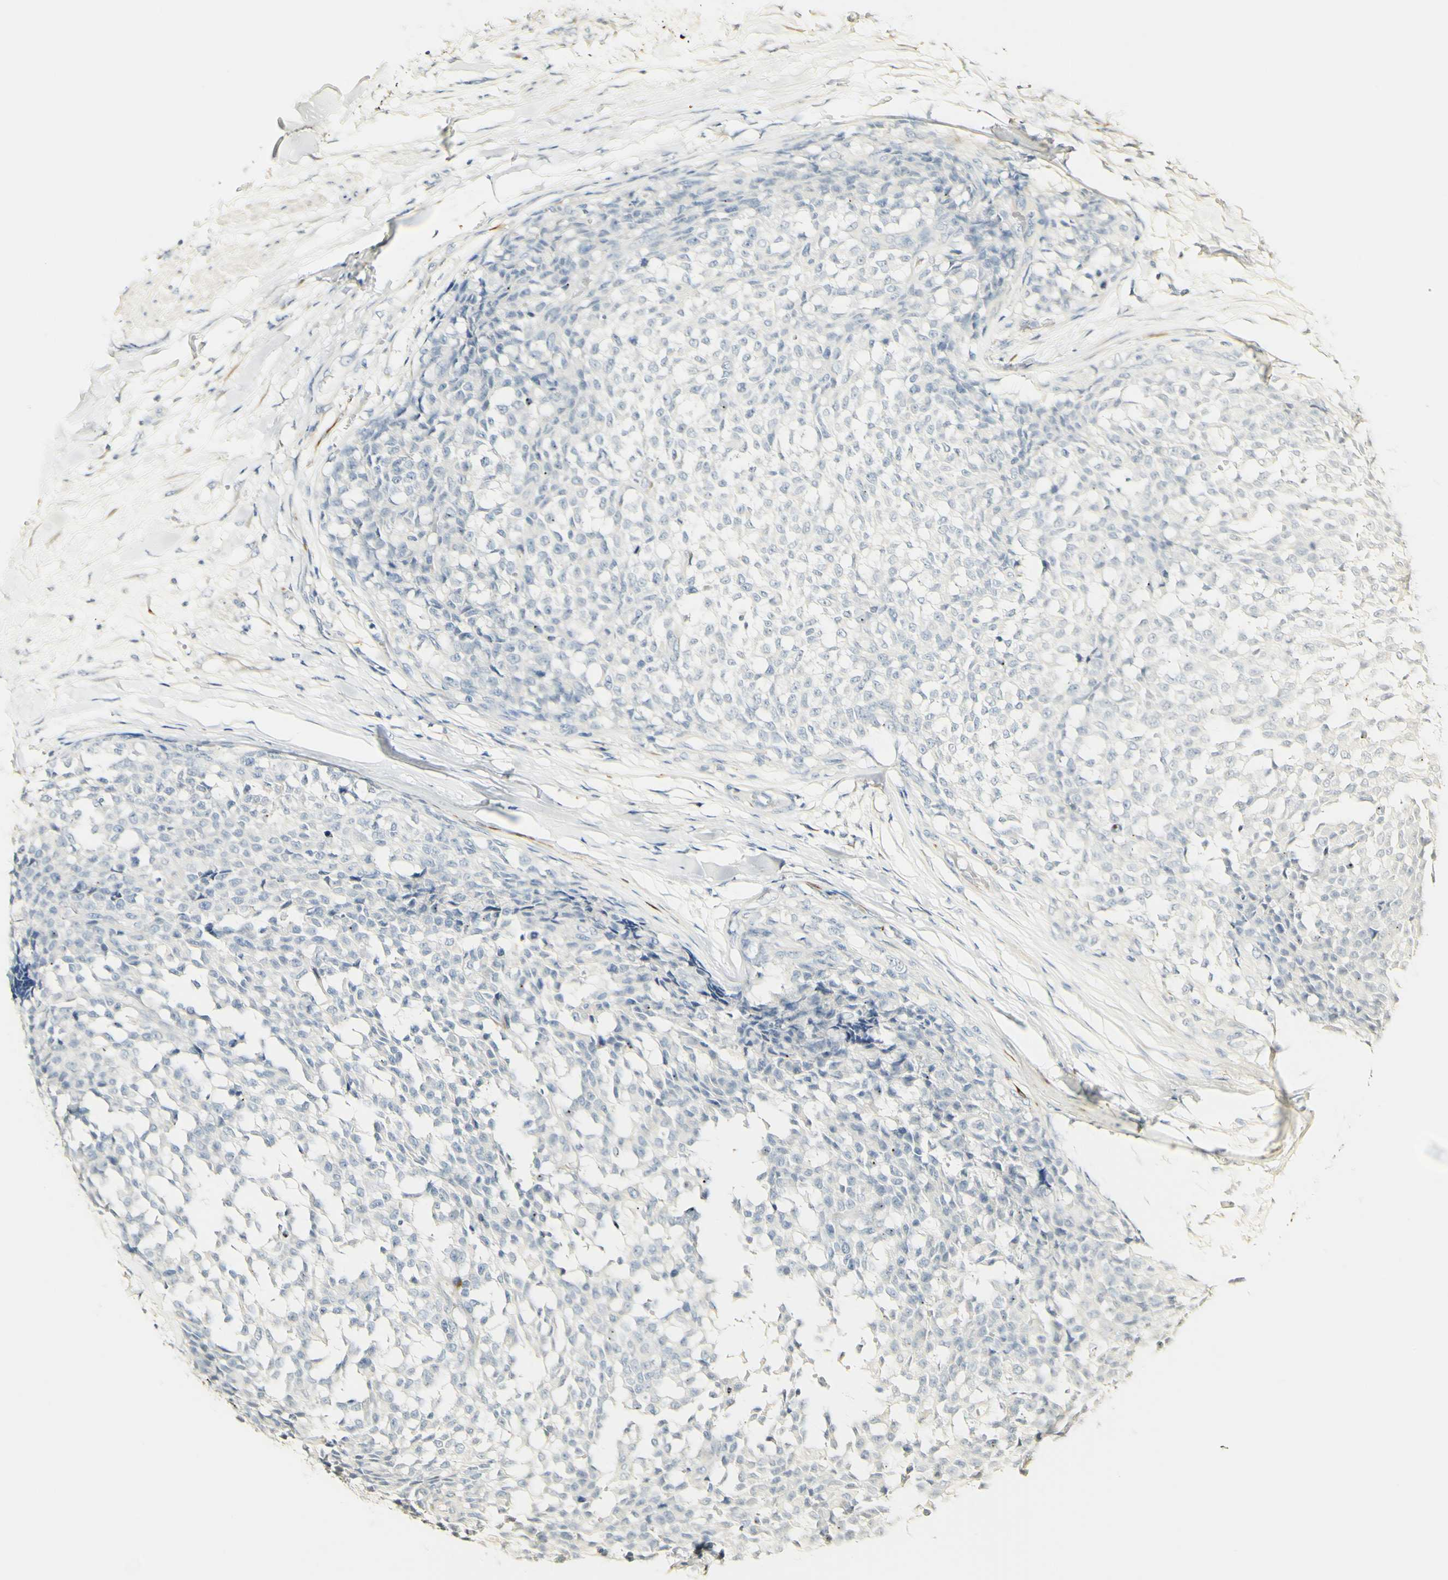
{"staining": {"intensity": "negative", "quantity": "none", "location": "none"}, "tissue": "testis cancer", "cell_type": "Tumor cells", "image_type": "cancer", "snomed": [{"axis": "morphology", "description": "Seminoma, NOS"}, {"axis": "topography", "description": "Testis"}], "caption": "Testis seminoma was stained to show a protein in brown. There is no significant expression in tumor cells.", "gene": "FMO3", "patient": {"sex": "male", "age": 59}}